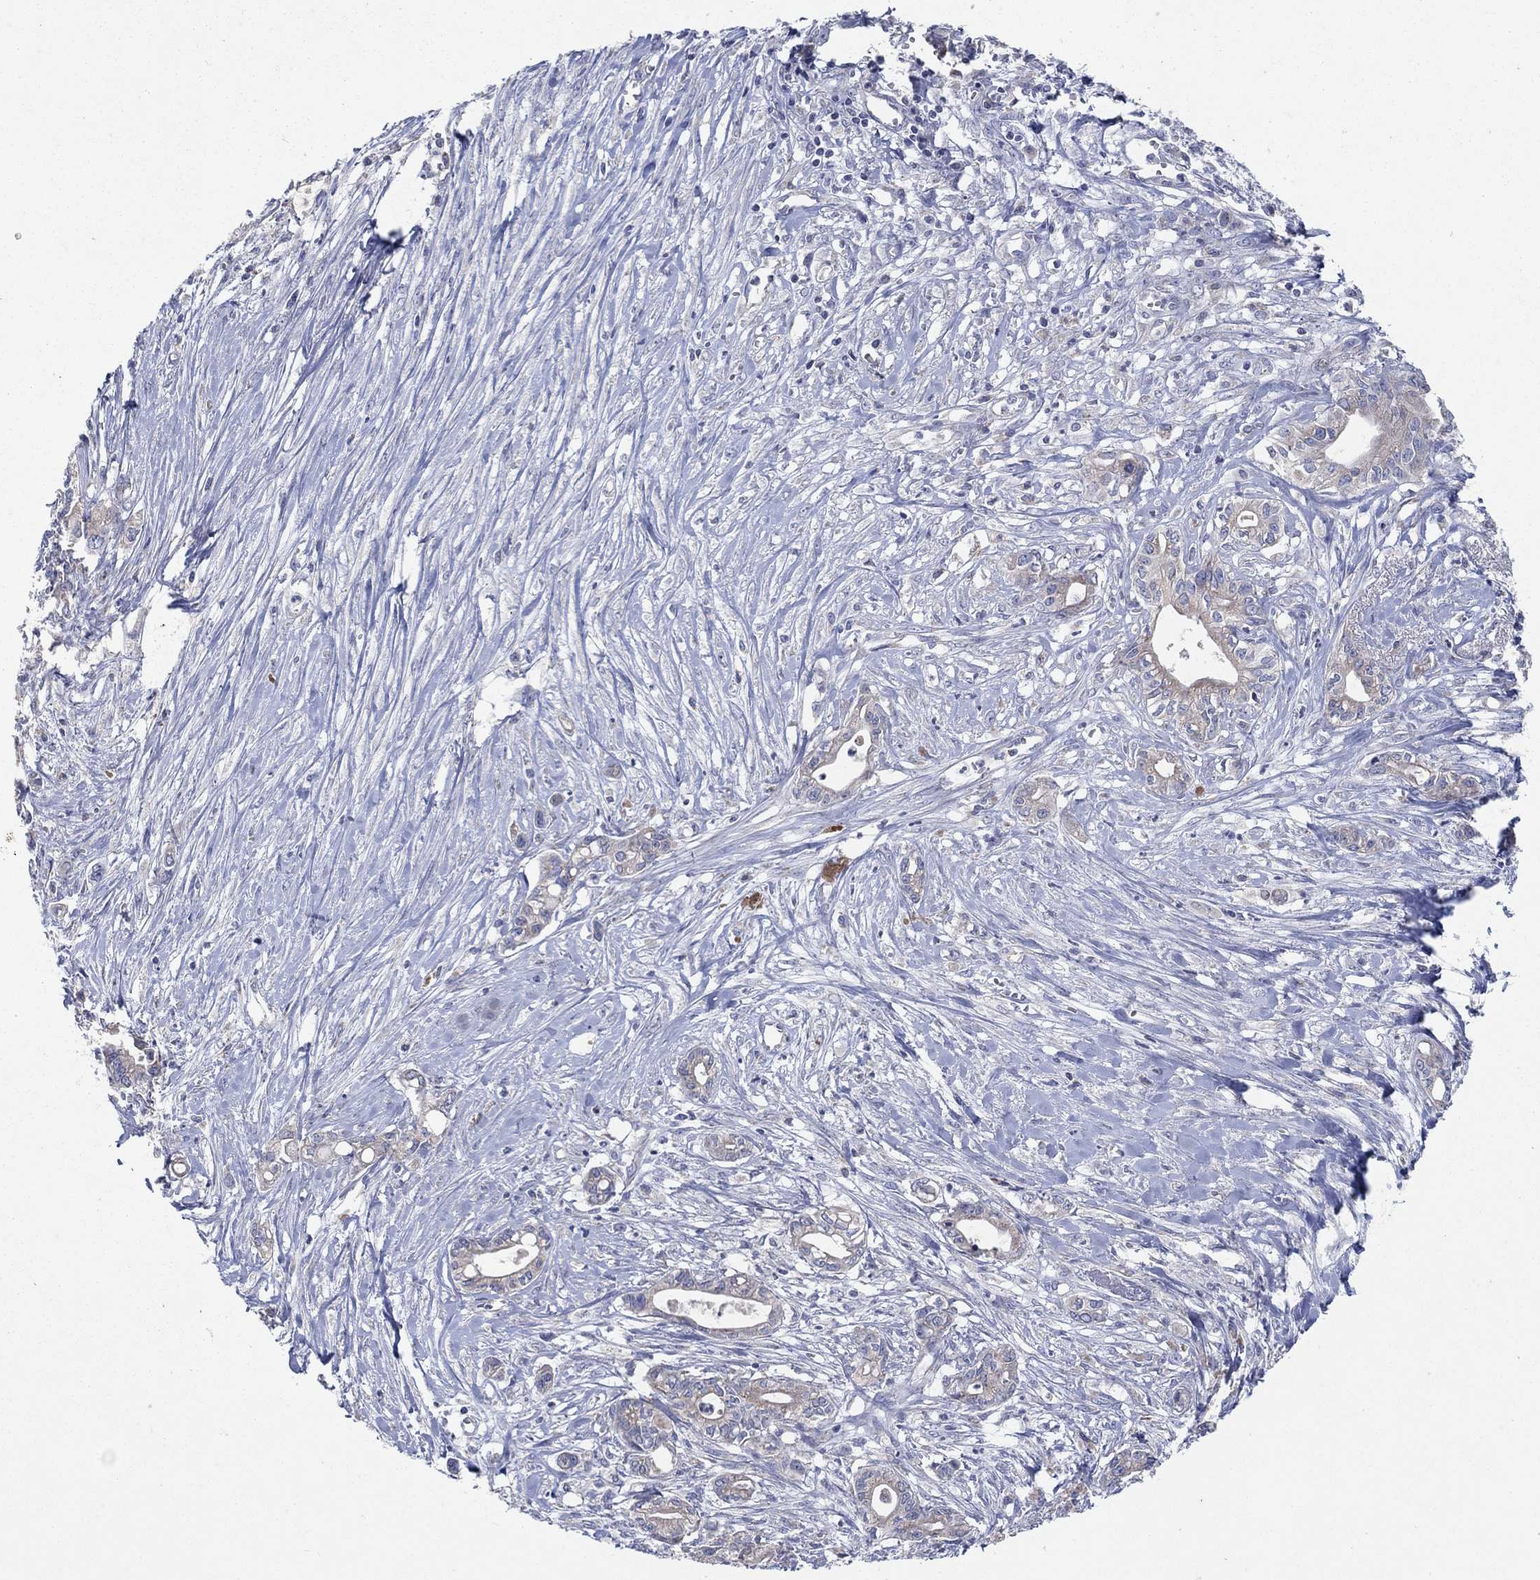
{"staining": {"intensity": "negative", "quantity": "none", "location": "none"}, "tissue": "pancreatic cancer", "cell_type": "Tumor cells", "image_type": "cancer", "snomed": [{"axis": "morphology", "description": "Adenocarcinoma, NOS"}, {"axis": "topography", "description": "Pancreas"}], "caption": "The histopathology image shows no significant staining in tumor cells of adenocarcinoma (pancreatic).", "gene": "C9orf85", "patient": {"sex": "male", "age": 71}}